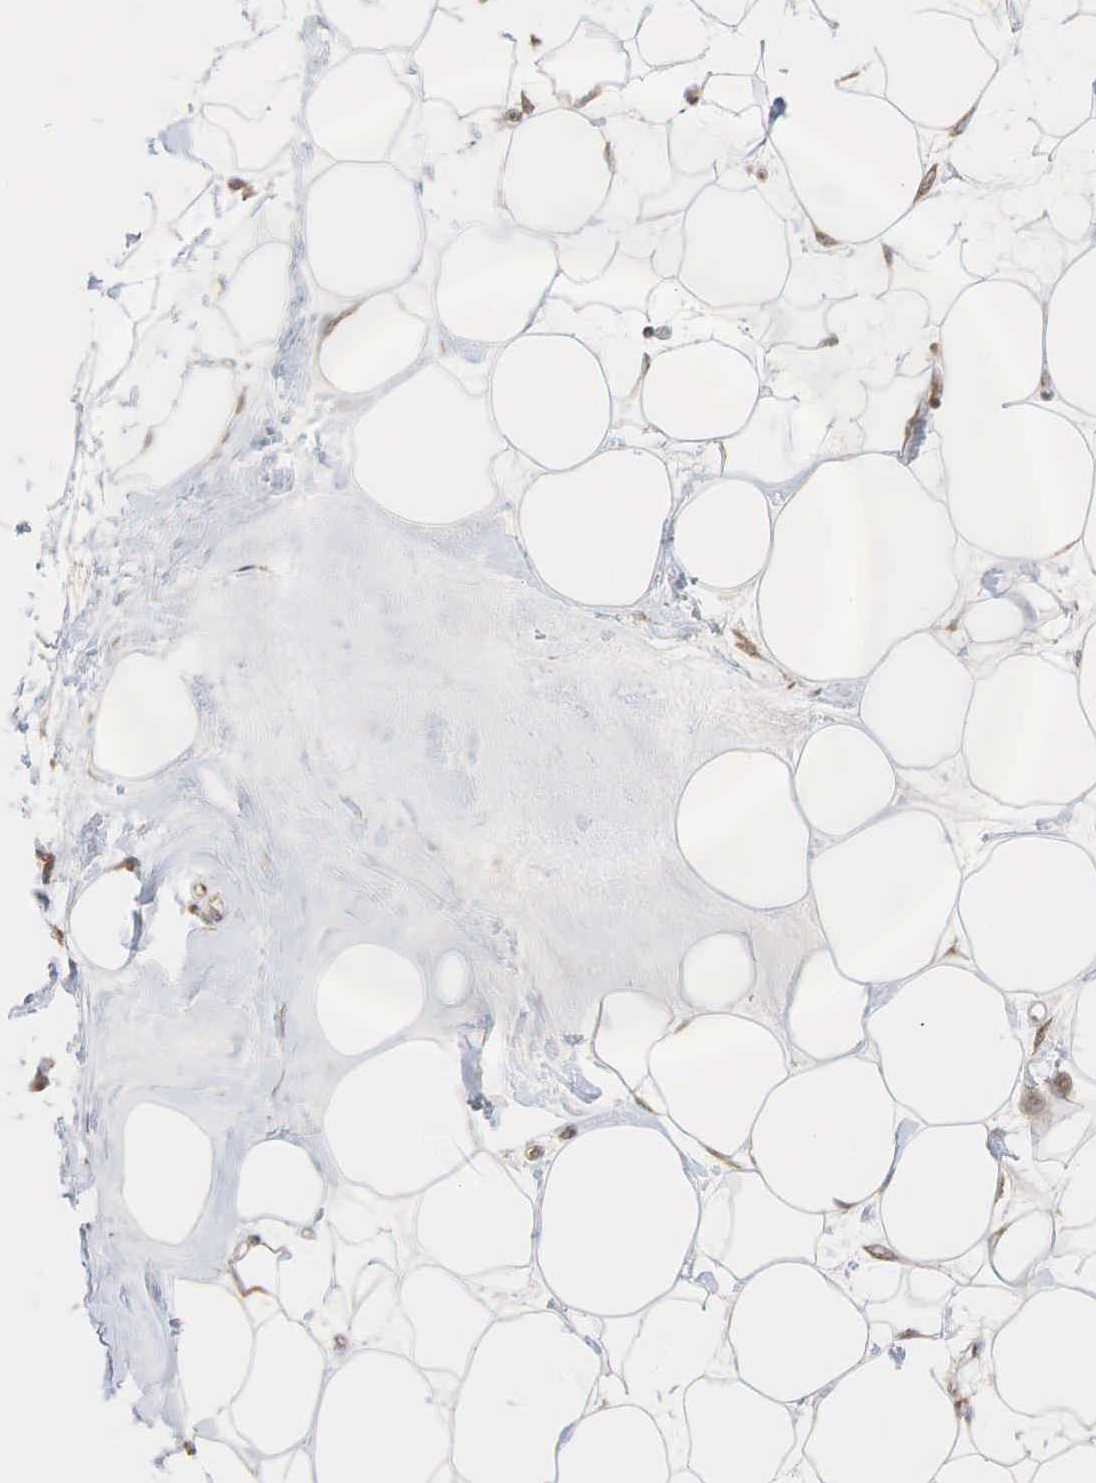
{"staining": {"intensity": "moderate", "quantity": ">75%", "location": "cytoplasmic/membranous"}, "tissue": "adipose tissue", "cell_type": "Adipocytes", "image_type": "normal", "snomed": [{"axis": "morphology", "description": "Normal tissue, NOS"}, {"axis": "topography", "description": "Breast"}], "caption": "Protein expression by immunohistochemistry displays moderate cytoplasmic/membranous positivity in approximately >75% of adipocytes in normal adipose tissue.", "gene": "PABPC5", "patient": {"sex": "female", "age": 44}}